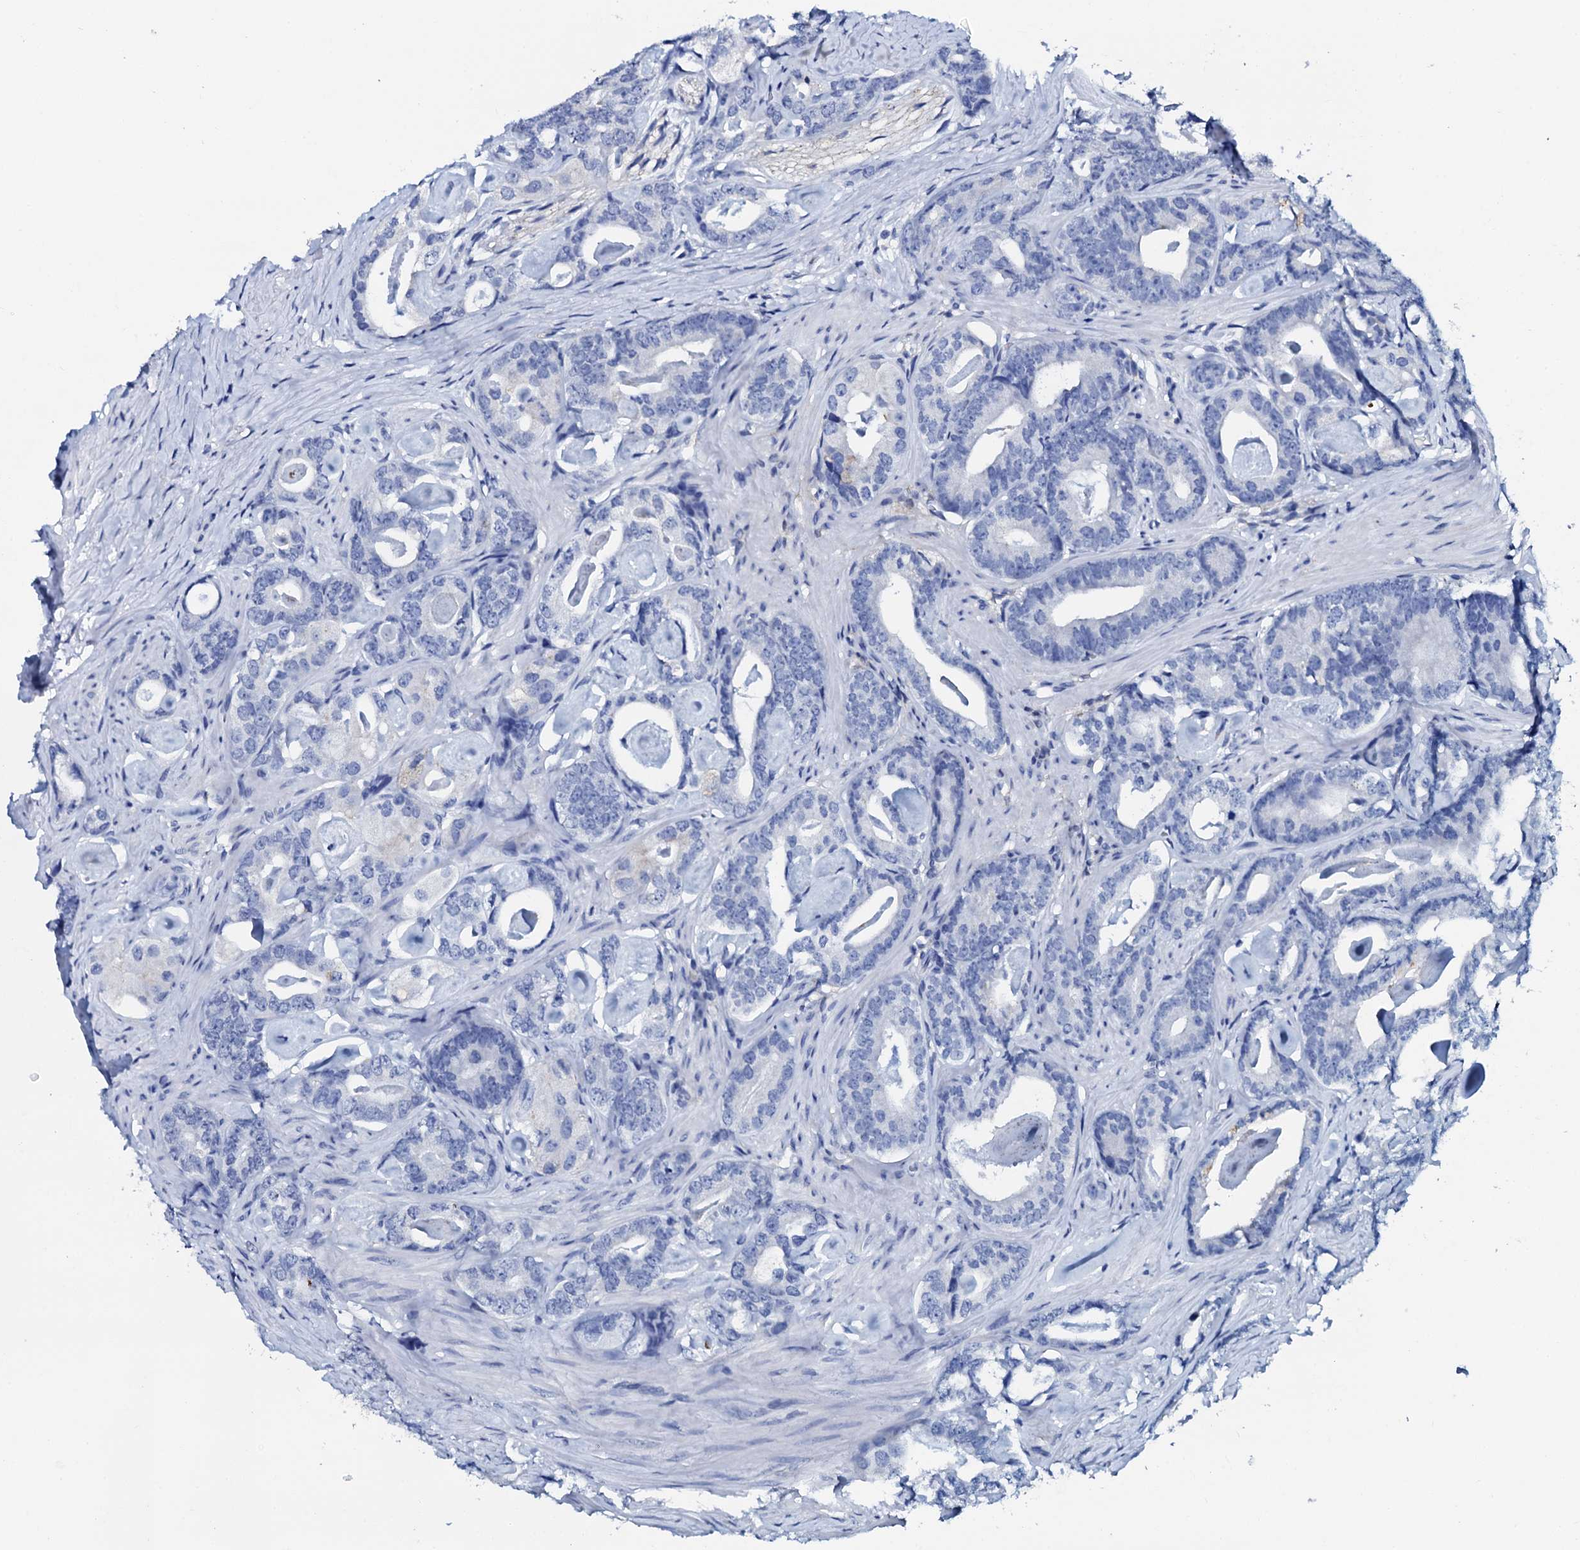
{"staining": {"intensity": "negative", "quantity": "none", "location": "none"}, "tissue": "prostate cancer", "cell_type": "Tumor cells", "image_type": "cancer", "snomed": [{"axis": "morphology", "description": "Adenocarcinoma, Low grade"}, {"axis": "topography", "description": "Prostate"}], "caption": "Tumor cells show no significant protein expression in low-grade adenocarcinoma (prostate).", "gene": "AMER2", "patient": {"sex": "male", "age": 63}}